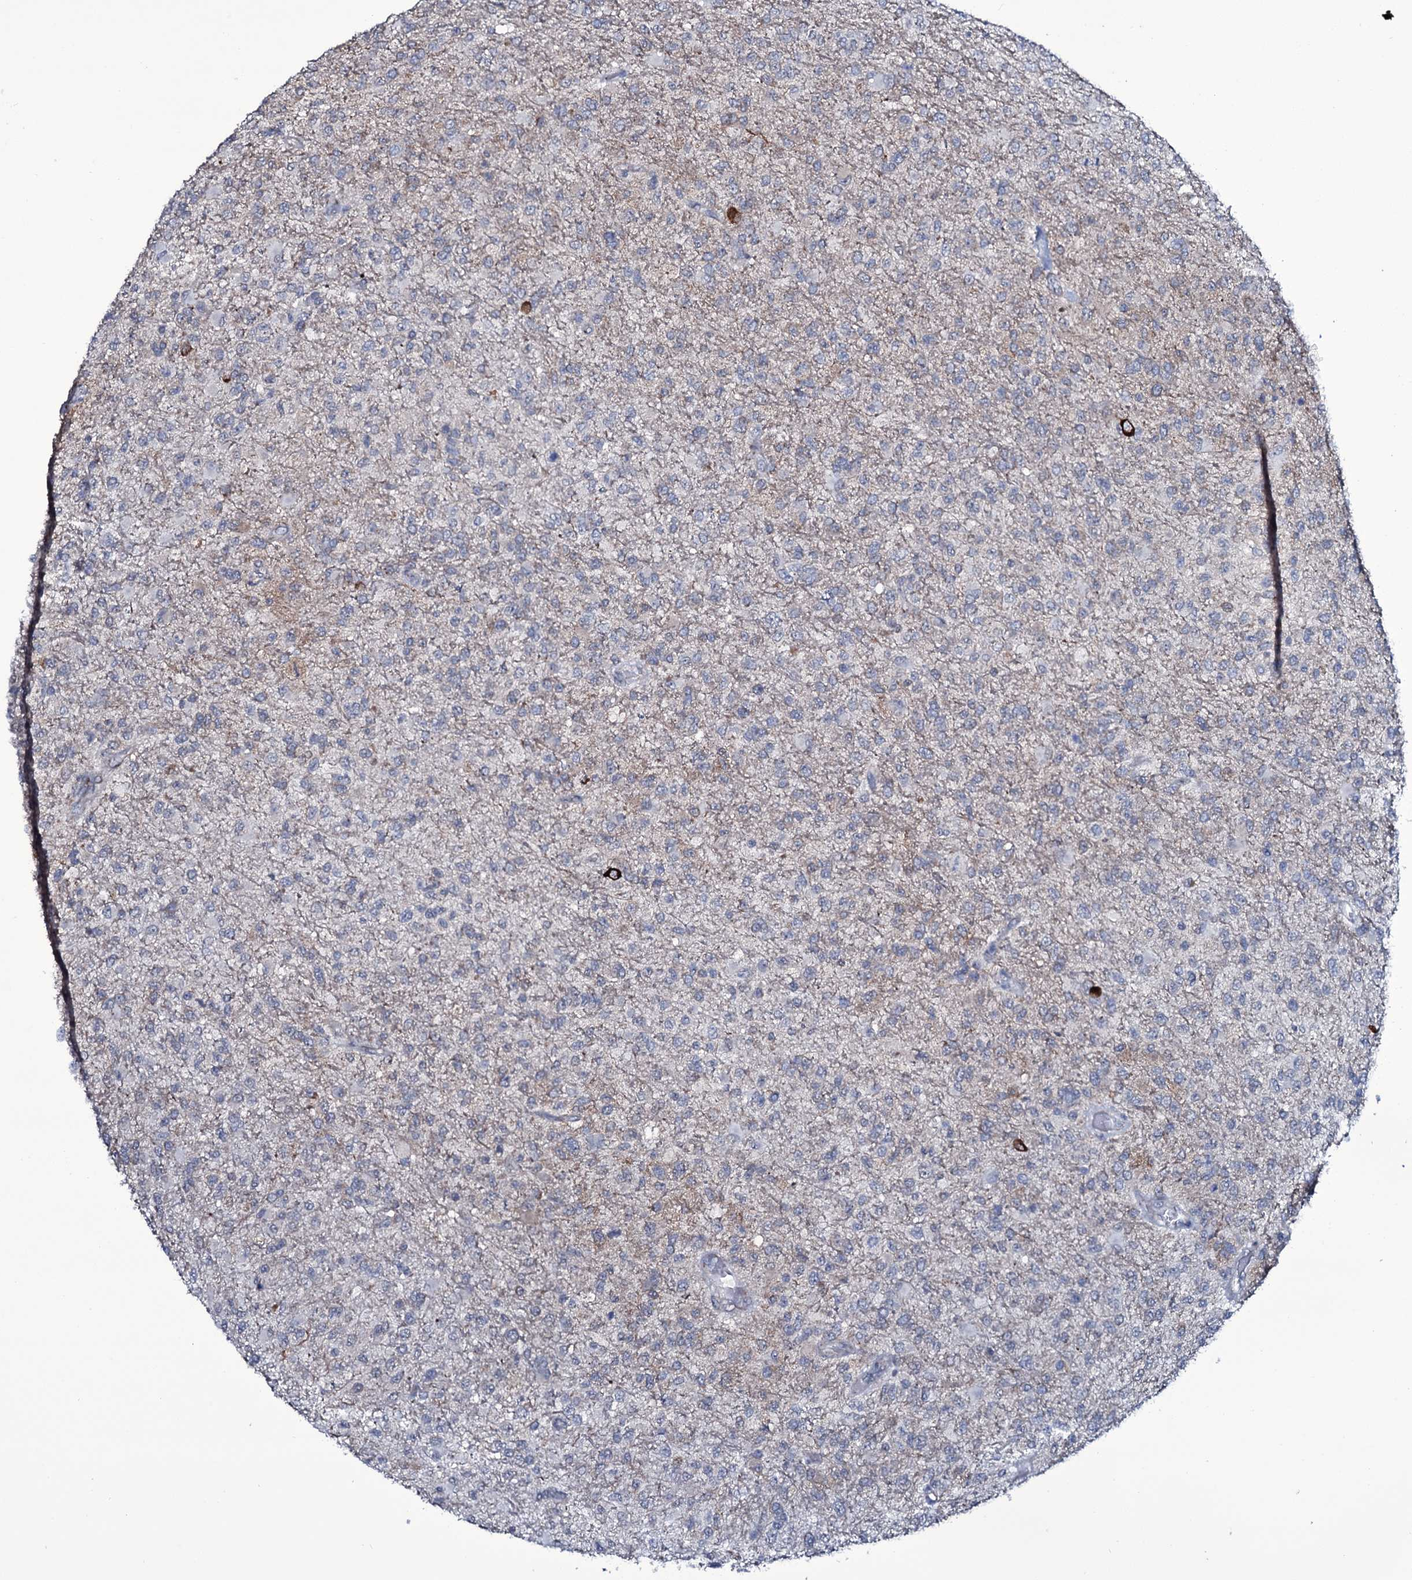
{"staining": {"intensity": "negative", "quantity": "none", "location": "none"}, "tissue": "glioma", "cell_type": "Tumor cells", "image_type": "cancer", "snomed": [{"axis": "morphology", "description": "Glioma, malignant, High grade"}, {"axis": "topography", "description": "Brain"}], "caption": "Glioma was stained to show a protein in brown. There is no significant expression in tumor cells.", "gene": "WIPF3", "patient": {"sex": "female", "age": 74}}